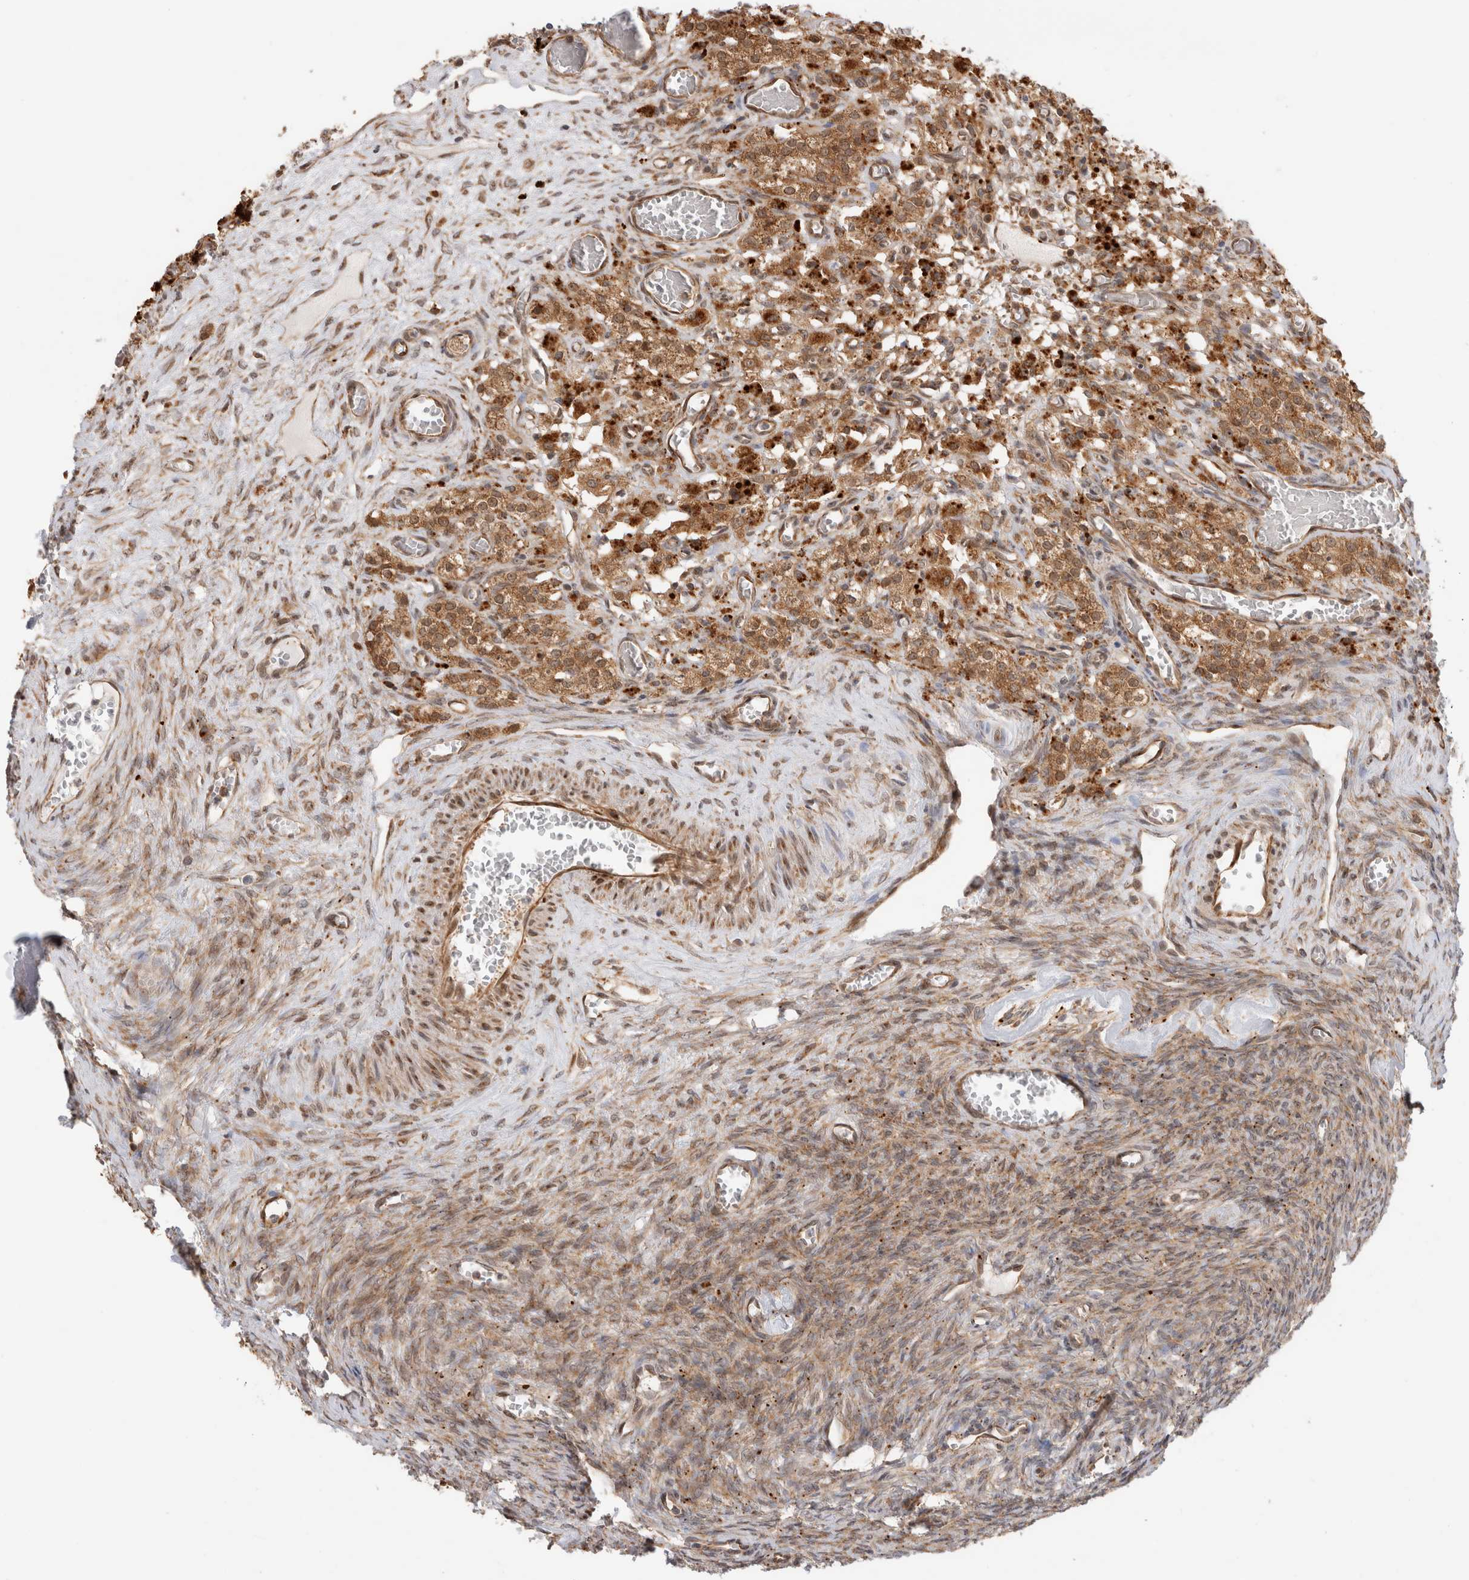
{"staining": {"intensity": "weak", "quantity": ">75%", "location": "cytoplasmic/membranous"}, "tissue": "ovary", "cell_type": "Ovarian stroma cells", "image_type": "normal", "snomed": [{"axis": "morphology", "description": "Normal tissue, NOS"}, {"axis": "topography", "description": "Ovary"}], "caption": "Brown immunohistochemical staining in normal ovary displays weak cytoplasmic/membranous staining in about >75% of ovarian stroma cells.", "gene": "ACTL9", "patient": {"sex": "female", "age": 27}}